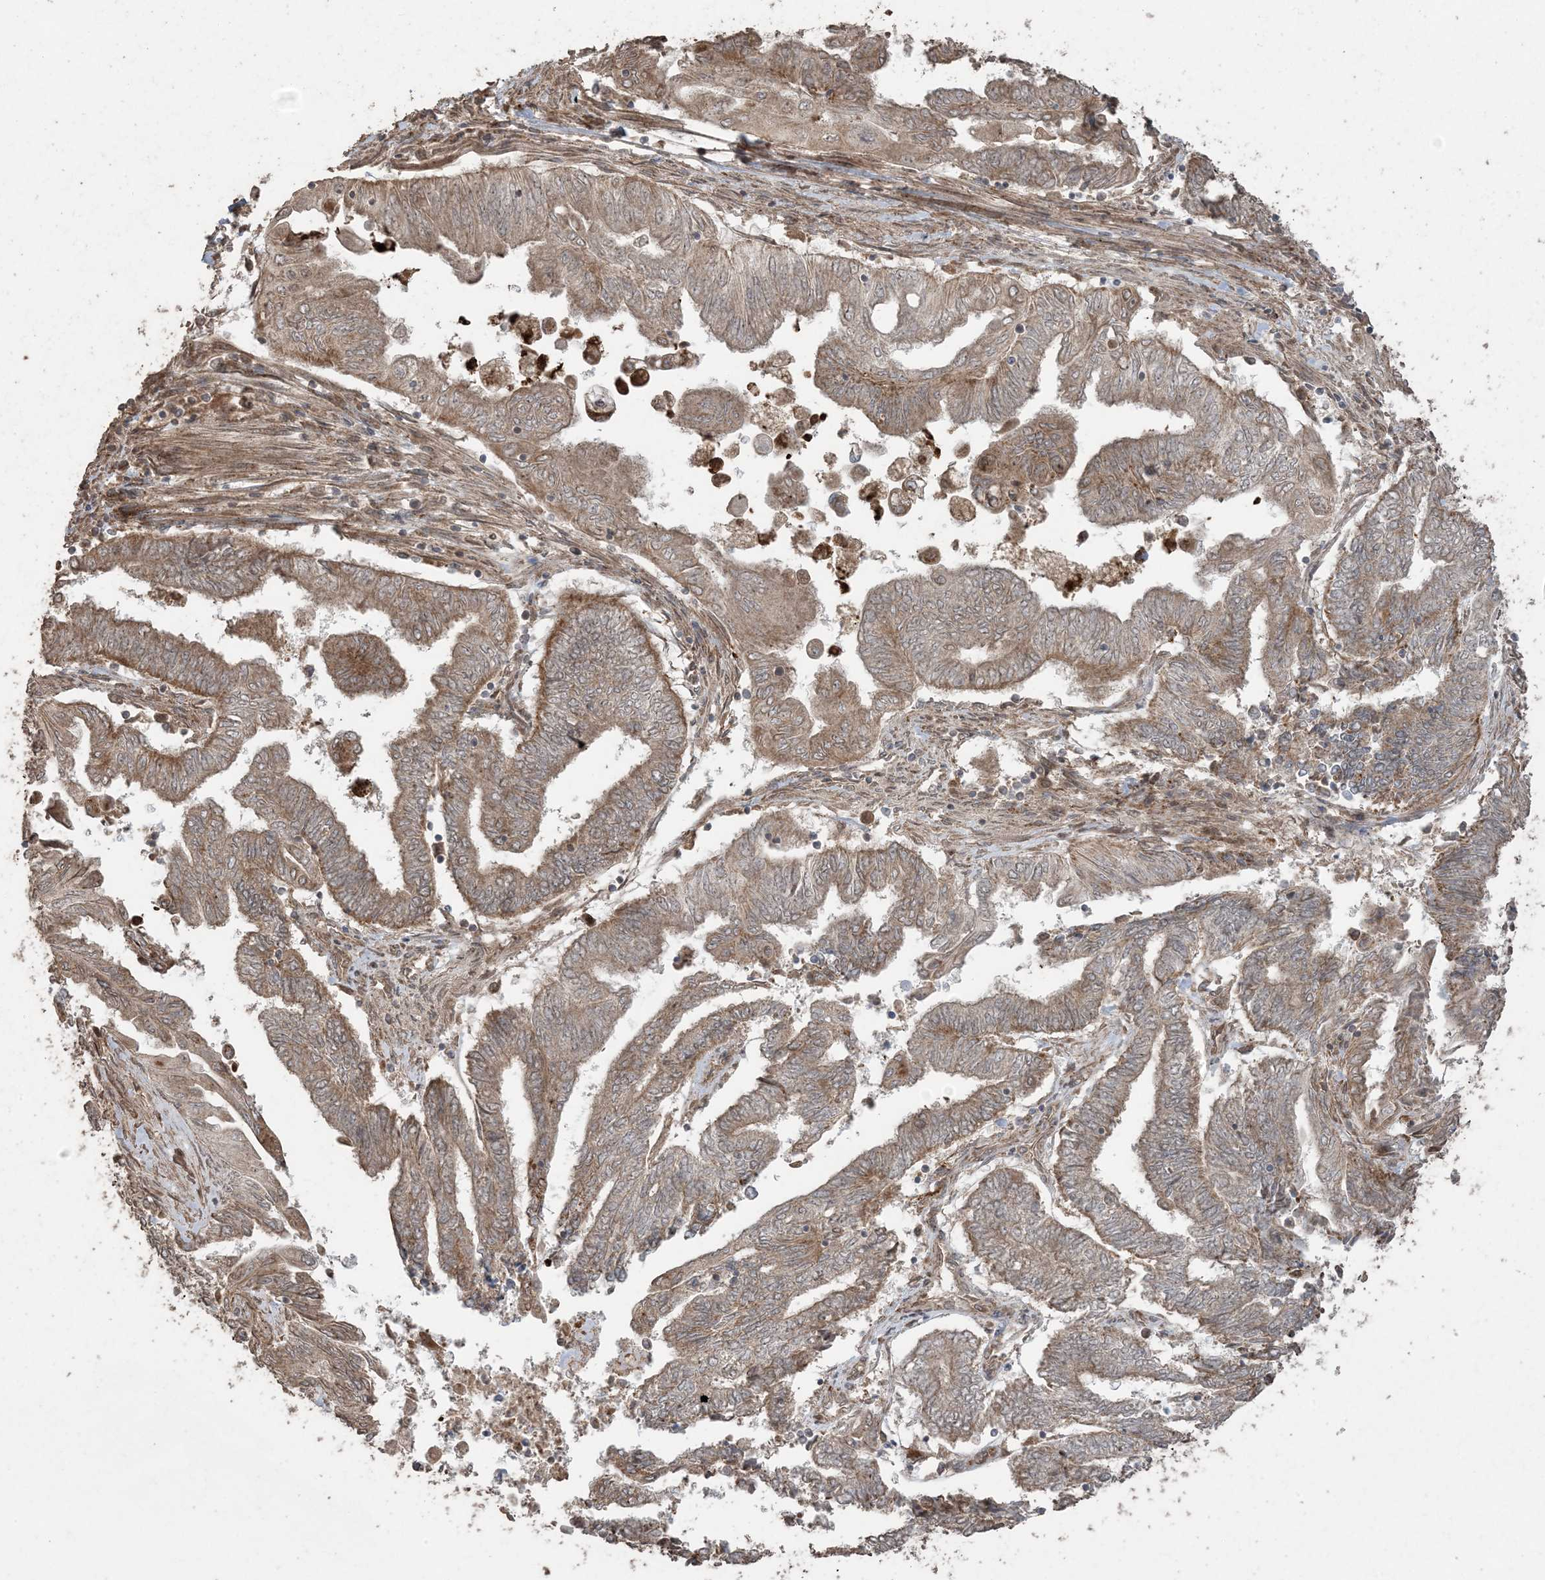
{"staining": {"intensity": "moderate", "quantity": ">75%", "location": "cytoplasmic/membranous"}, "tissue": "endometrial cancer", "cell_type": "Tumor cells", "image_type": "cancer", "snomed": [{"axis": "morphology", "description": "Adenocarcinoma, NOS"}, {"axis": "topography", "description": "Uterus"}, {"axis": "topography", "description": "Endometrium"}], "caption": "Endometrial adenocarcinoma stained with DAB immunohistochemistry (IHC) shows medium levels of moderate cytoplasmic/membranous staining in about >75% of tumor cells.", "gene": "DDX19B", "patient": {"sex": "female", "age": 70}}